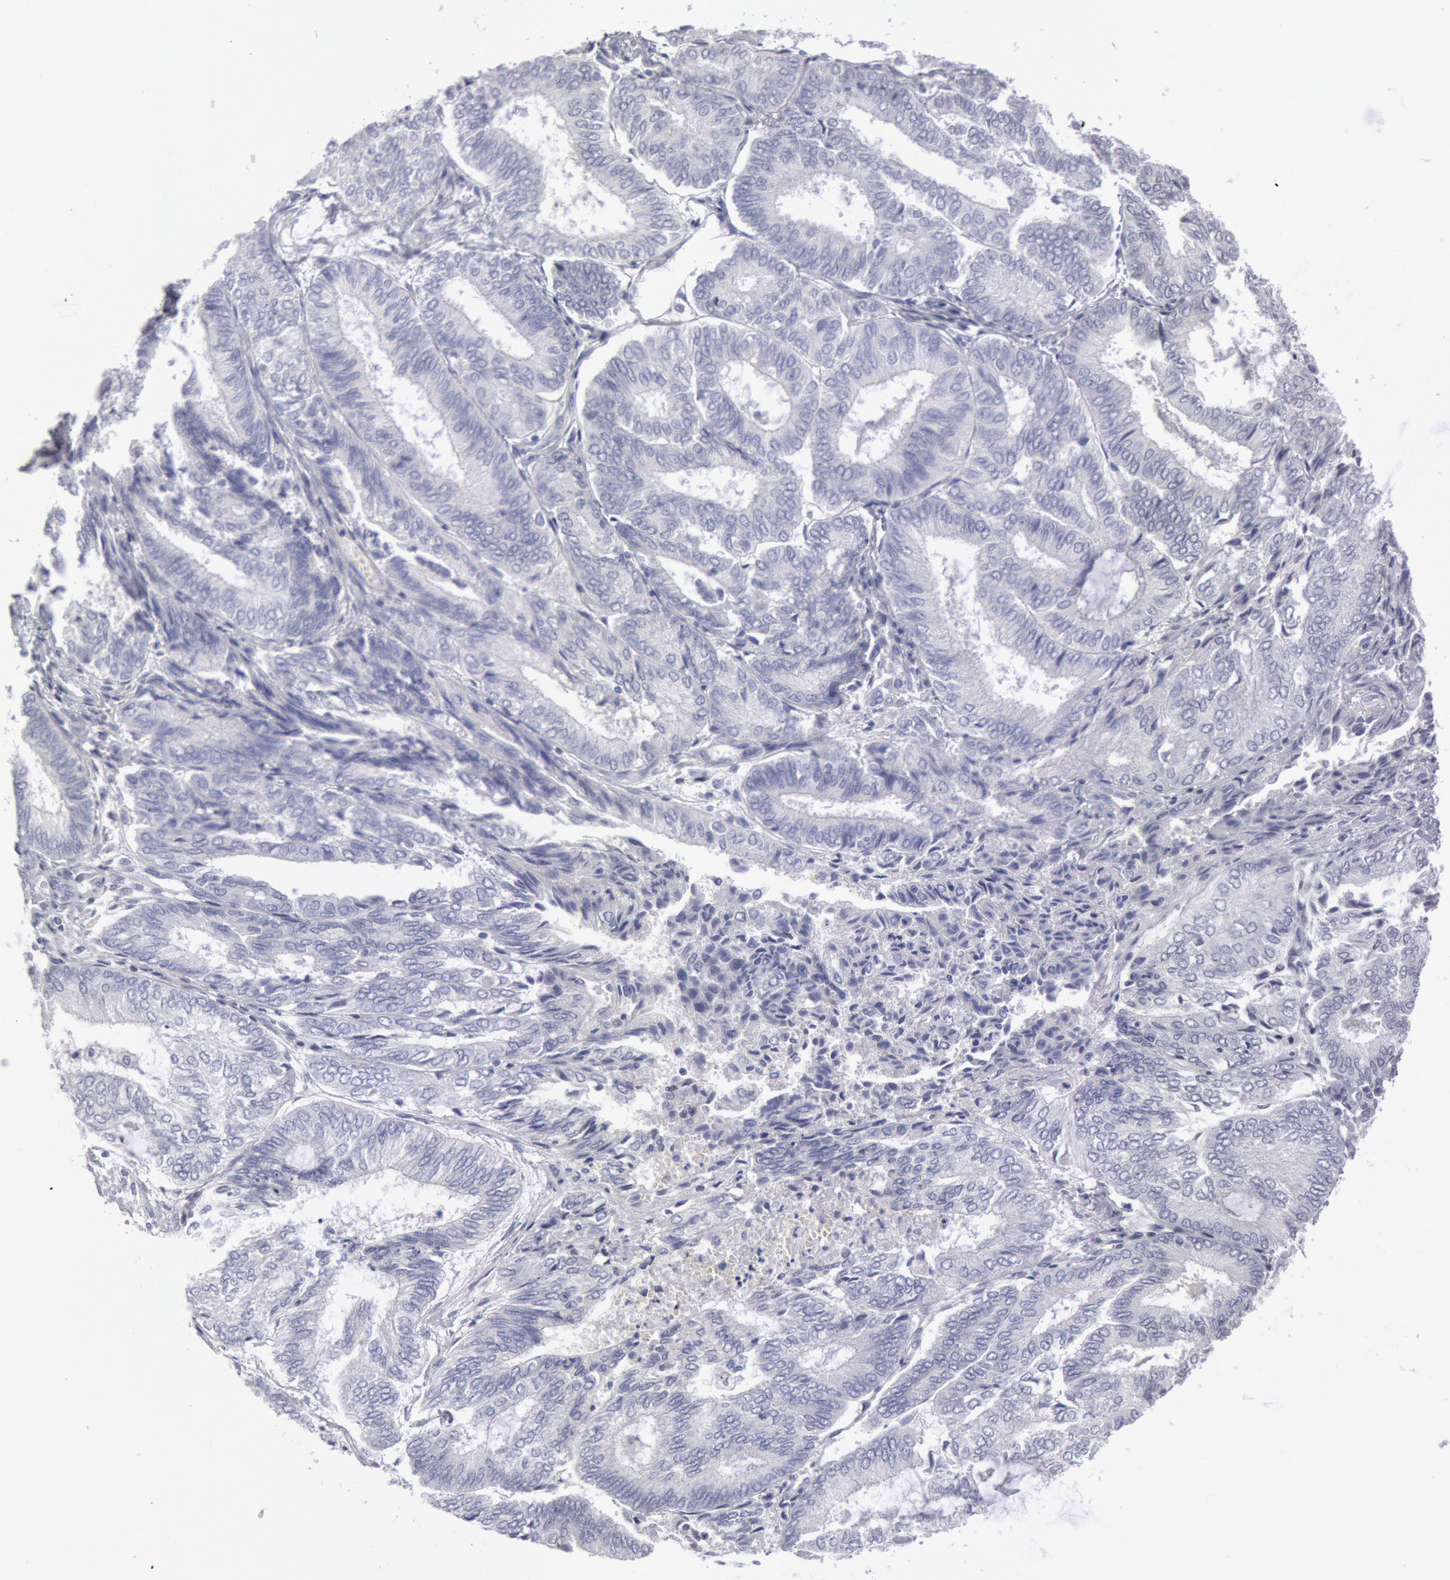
{"staining": {"intensity": "negative", "quantity": "none", "location": "none"}, "tissue": "endometrial cancer", "cell_type": "Tumor cells", "image_type": "cancer", "snomed": [{"axis": "morphology", "description": "Adenocarcinoma, NOS"}, {"axis": "topography", "description": "Endometrium"}], "caption": "A histopathology image of endometrial adenocarcinoma stained for a protein shows no brown staining in tumor cells.", "gene": "FHL1", "patient": {"sex": "female", "age": 59}}